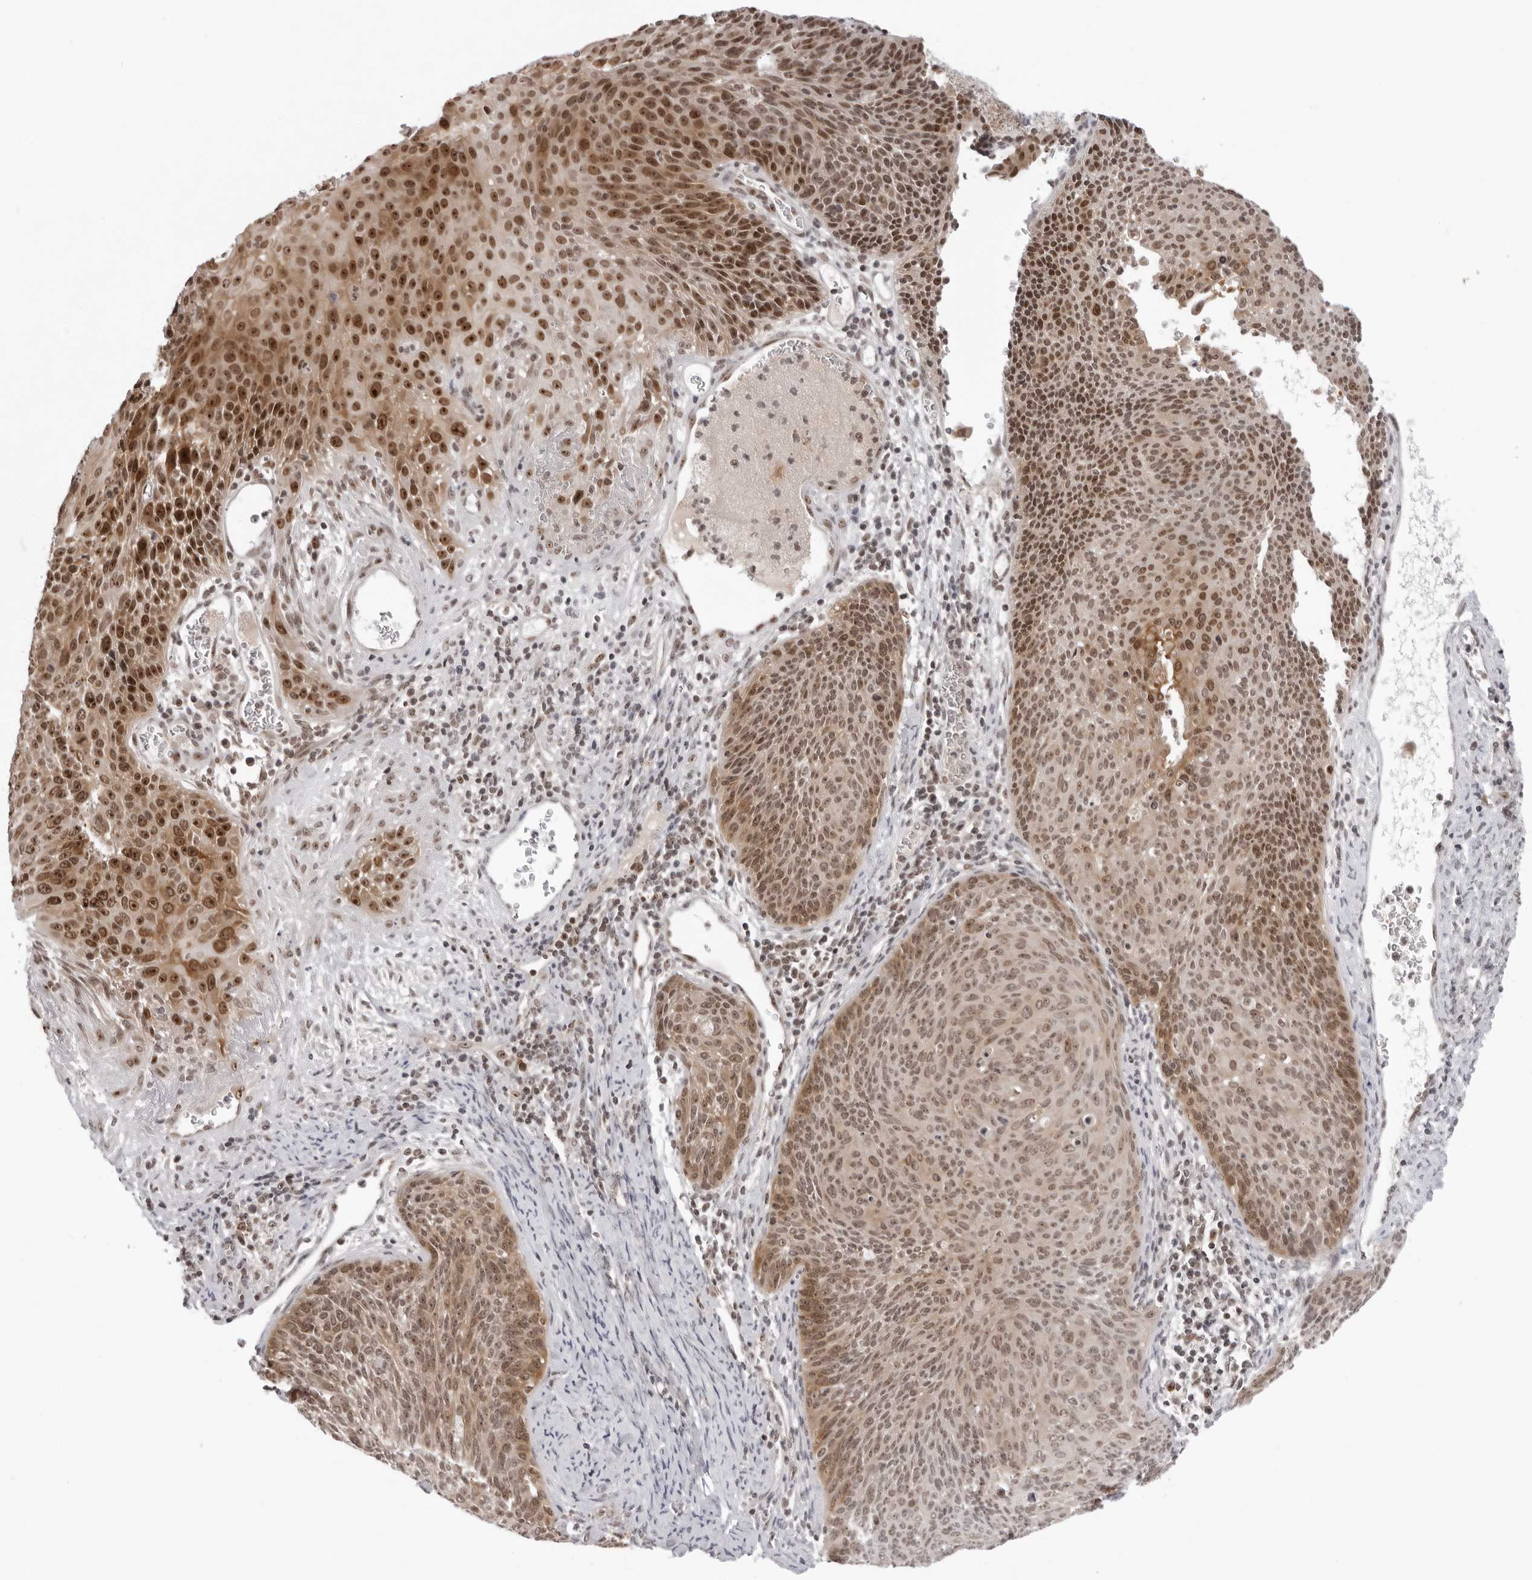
{"staining": {"intensity": "strong", "quantity": ">75%", "location": "cytoplasmic/membranous,nuclear"}, "tissue": "cervical cancer", "cell_type": "Tumor cells", "image_type": "cancer", "snomed": [{"axis": "morphology", "description": "Squamous cell carcinoma, NOS"}, {"axis": "topography", "description": "Cervix"}], "caption": "Human cervical squamous cell carcinoma stained for a protein (brown) displays strong cytoplasmic/membranous and nuclear positive positivity in about >75% of tumor cells.", "gene": "EXOSC10", "patient": {"sex": "female", "age": 55}}